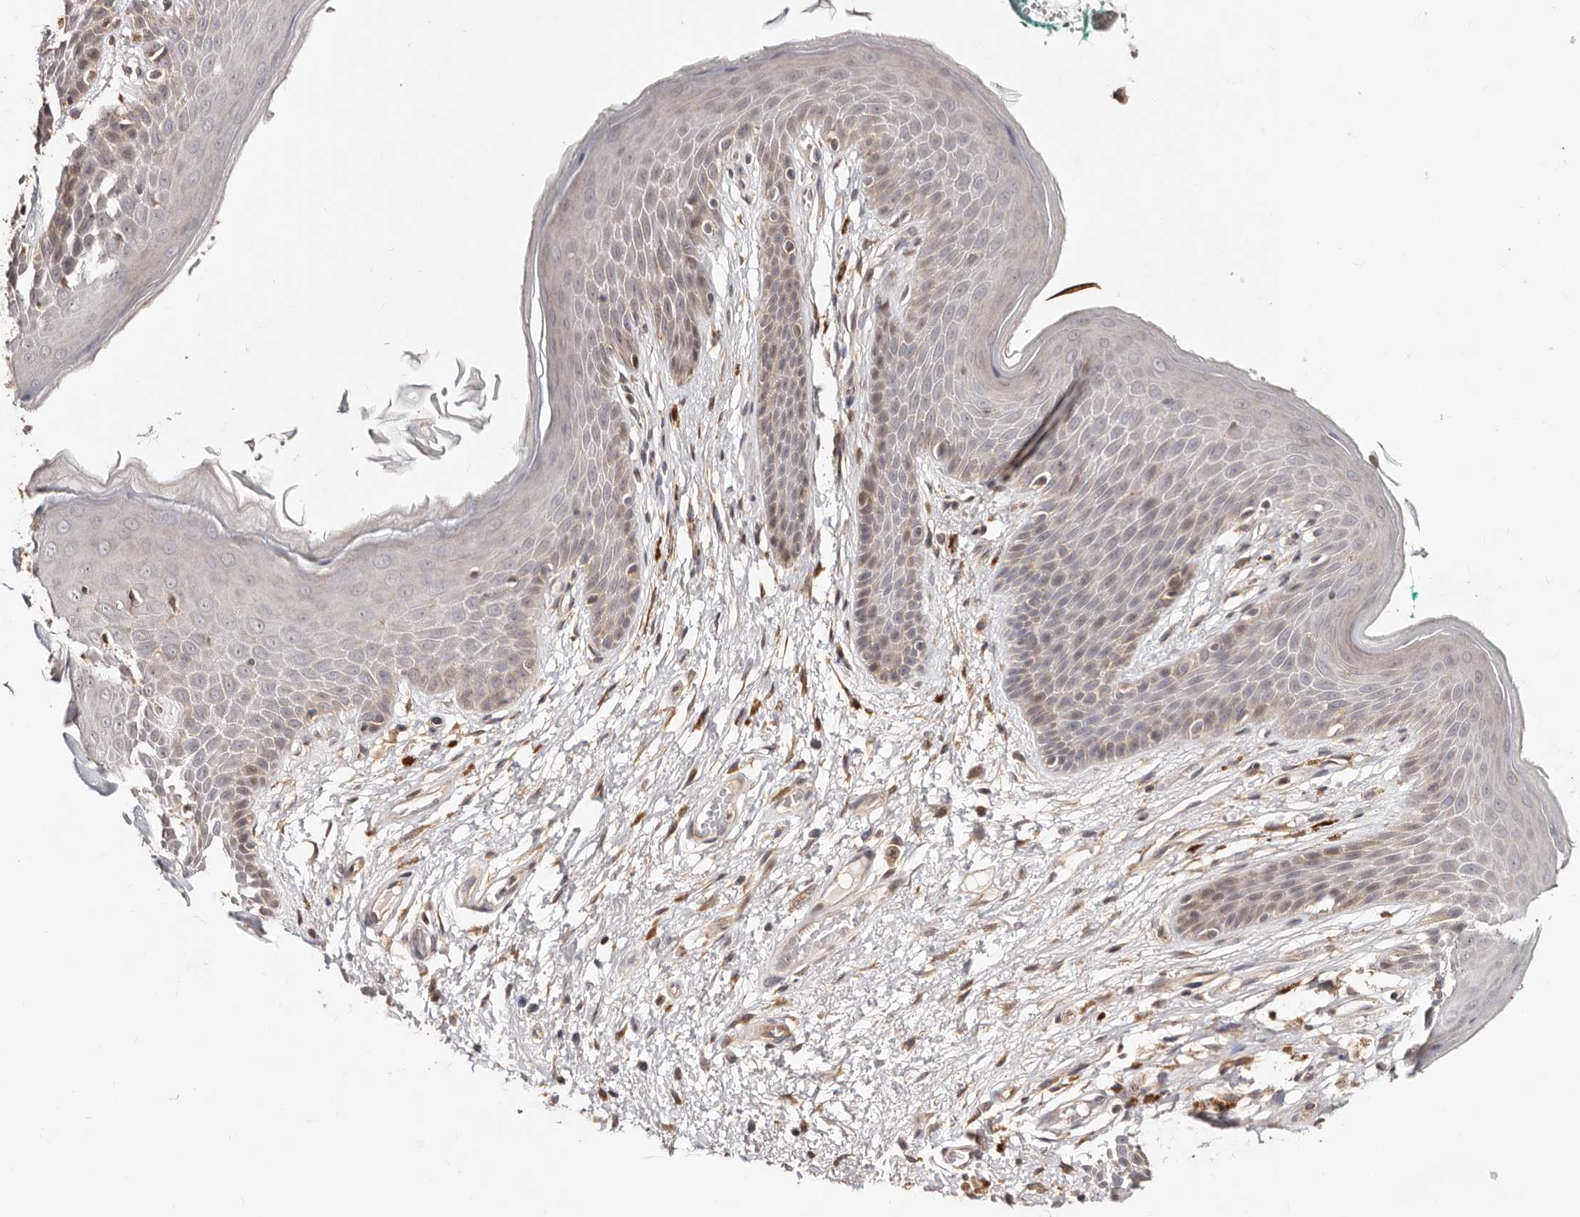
{"staining": {"intensity": "weak", "quantity": "25%-75%", "location": "cytoplasmic/membranous"}, "tissue": "skin", "cell_type": "Epidermal cells", "image_type": "normal", "snomed": [{"axis": "morphology", "description": "Normal tissue, NOS"}, {"axis": "topography", "description": "Anal"}], "caption": "The image exhibits staining of unremarkable skin, revealing weak cytoplasmic/membranous protein expression (brown color) within epidermal cells. The staining was performed using DAB (3,3'-diaminobenzidine) to visualize the protein expression in brown, while the nuclei were stained in blue with hematoxylin (Magnification: 20x).", "gene": "APOL6", "patient": {"sex": "male", "age": 74}}